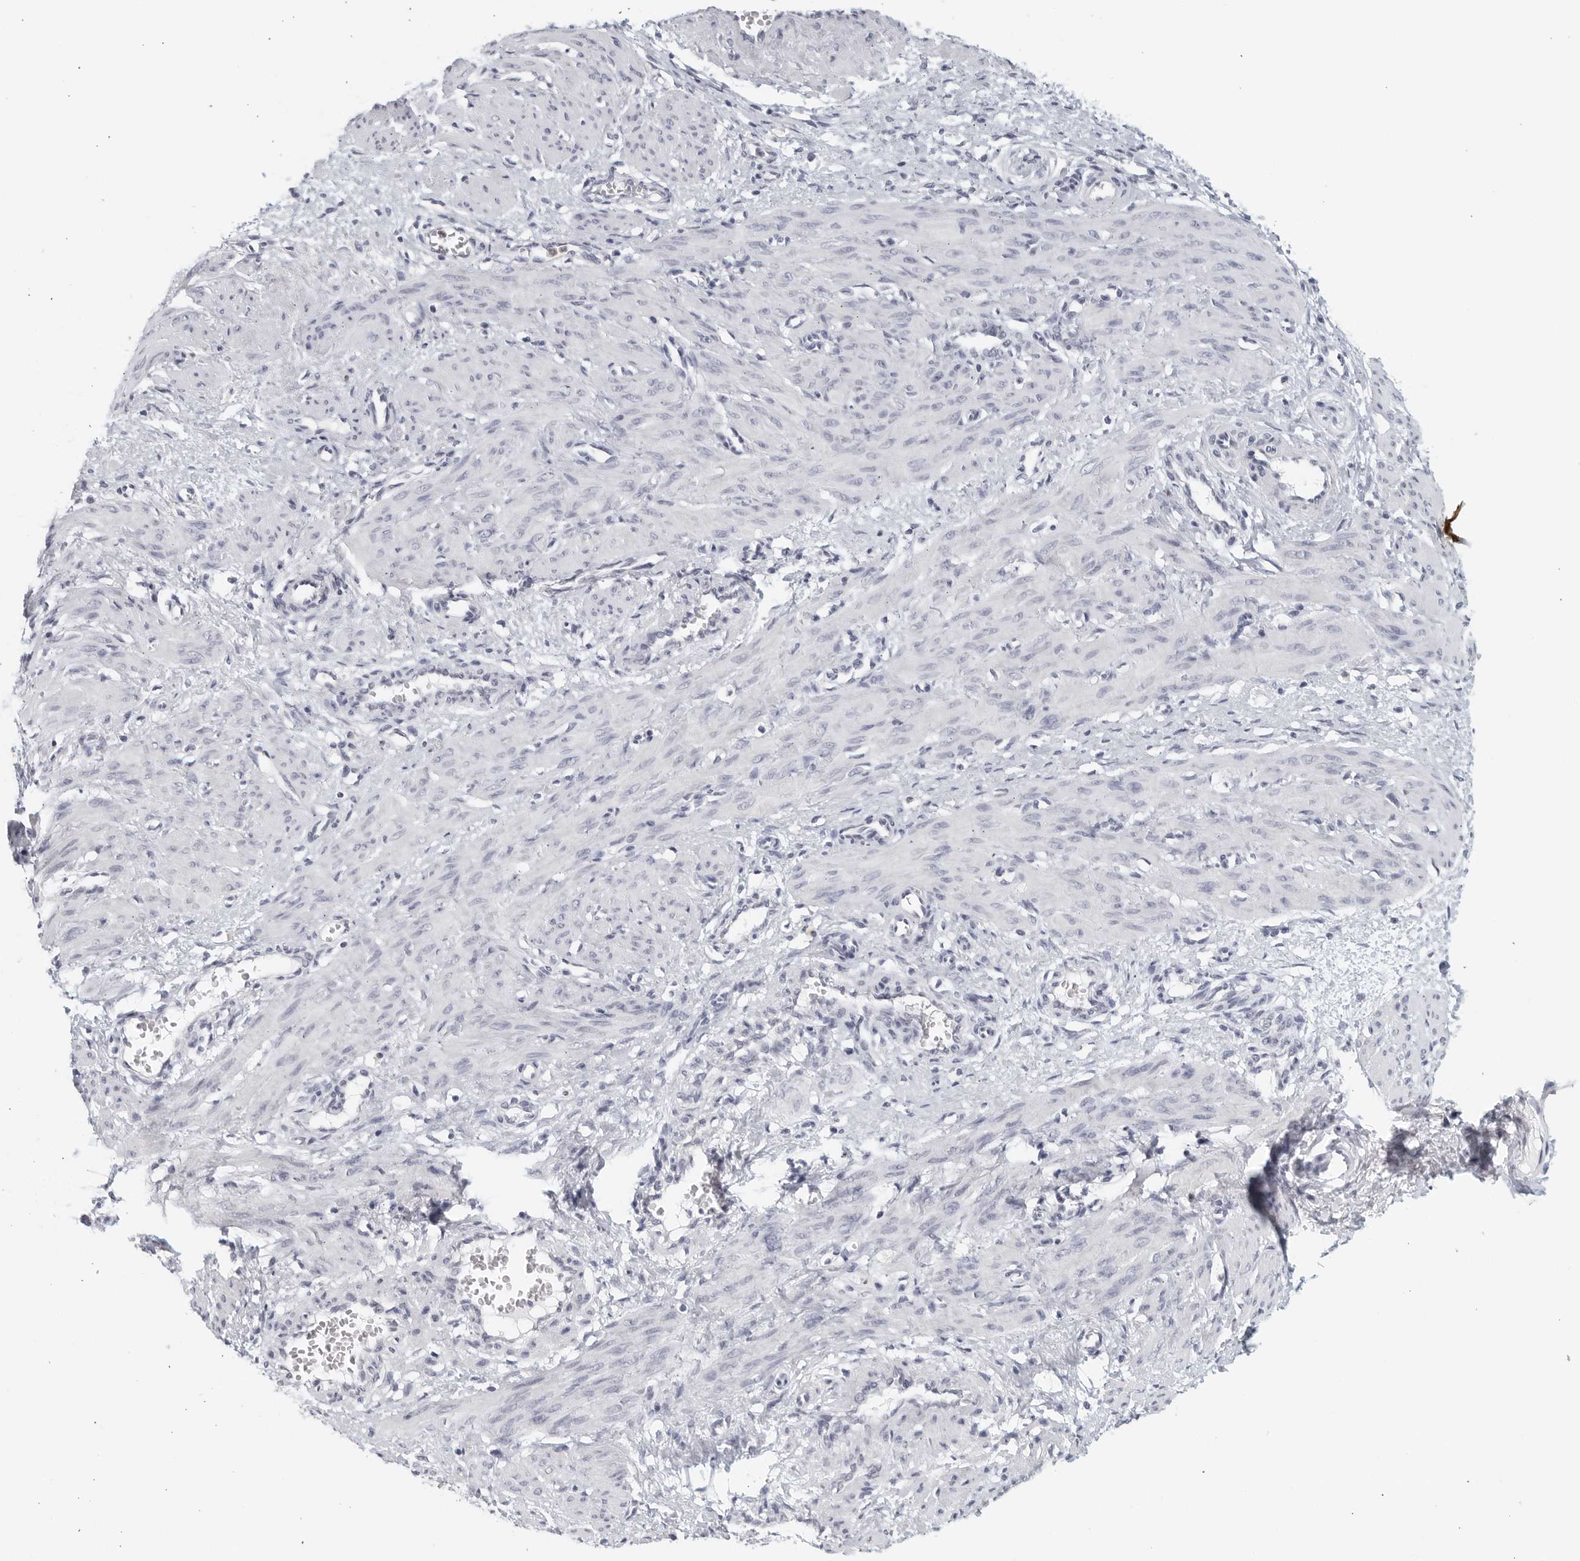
{"staining": {"intensity": "negative", "quantity": "none", "location": "none"}, "tissue": "smooth muscle", "cell_type": "Smooth muscle cells", "image_type": "normal", "snomed": [{"axis": "morphology", "description": "Normal tissue, NOS"}, {"axis": "topography", "description": "Endometrium"}], "caption": "Smooth muscle stained for a protein using IHC reveals no positivity smooth muscle cells.", "gene": "KLK7", "patient": {"sex": "female", "age": 33}}